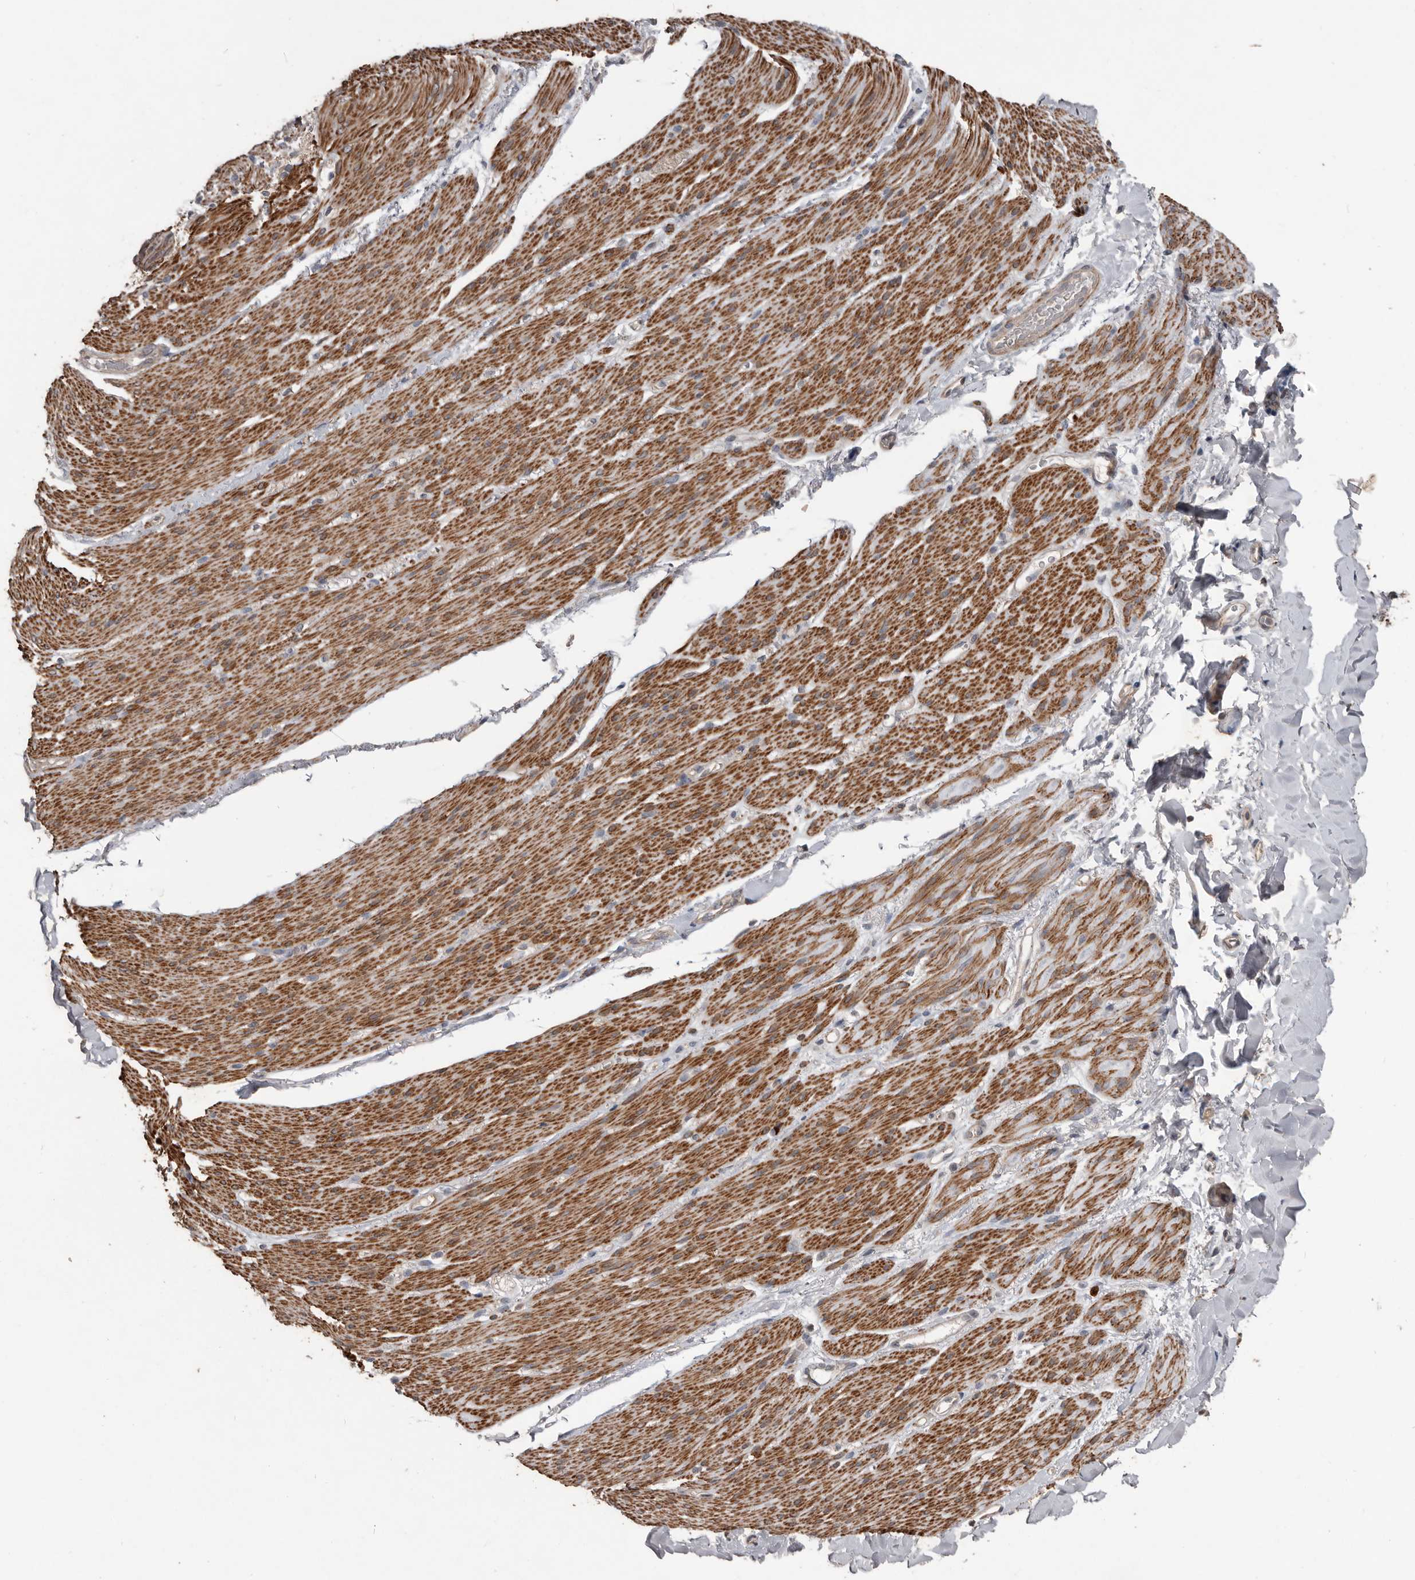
{"staining": {"intensity": "moderate", "quantity": ">75%", "location": "cytoplasmic/membranous"}, "tissue": "smooth muscle", "cell_type": "Smooth muscle cells", "image_type": "normal", "snomed": [{"axis": "morphology", "description": "Normal tissue, NOS"}, {"axis": "topography", "description": "Colon"}, {"axis": "topography", "description": "Peripheral nerve tissue"}], "caption": "Smooth muscle stained with a brown dye exhibits moderate cytoplasmic/membranous positive expression in approximately >75% of smooth muscle cells.", "gene": "BAMBI", "patient": {"sex": "female", "age": 61}}